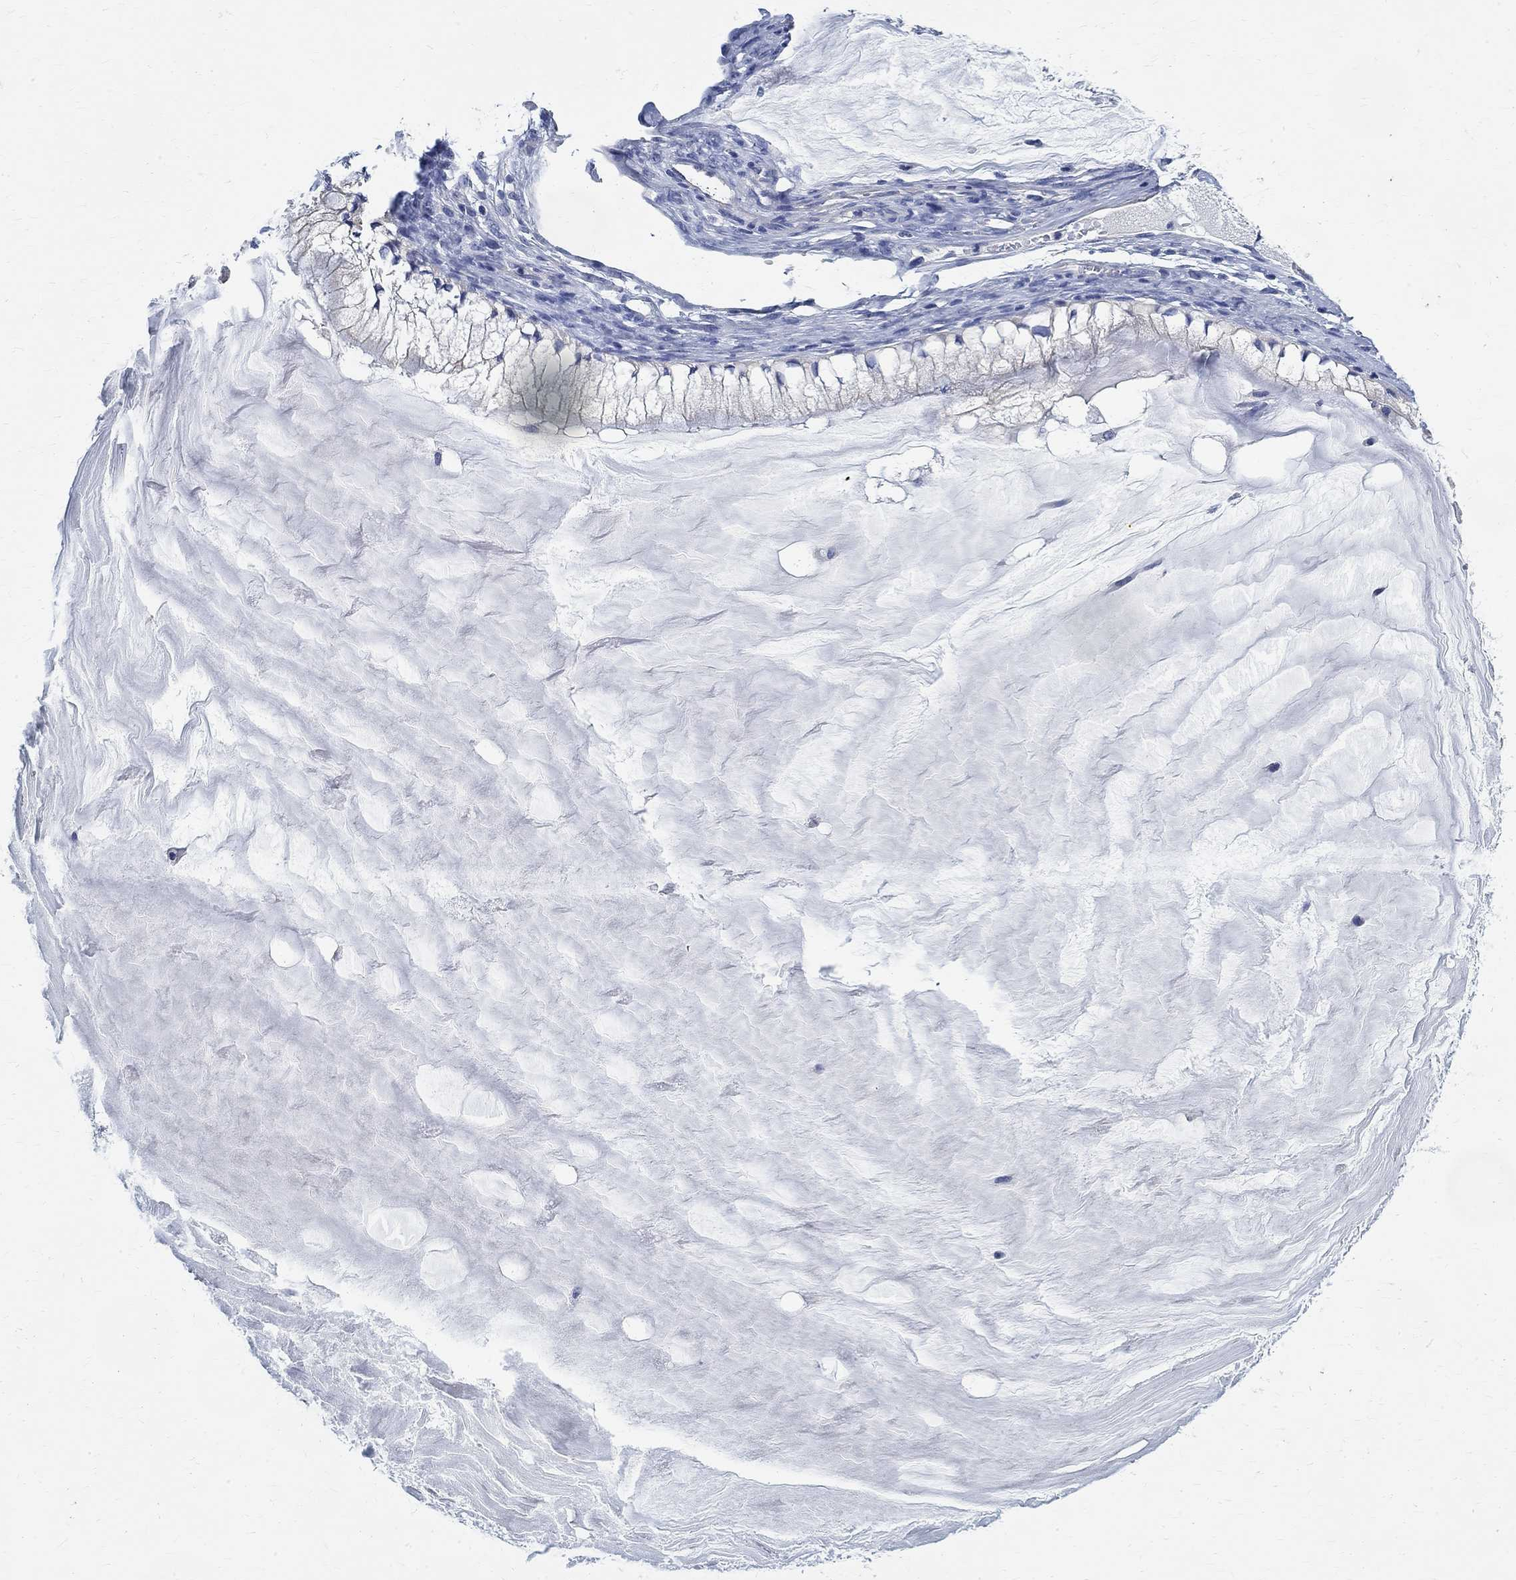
{"staining": {"intensity": "negative", "quantity": "none", "location": "none"}, "tissue": "ovarian cancer", "cell_type": "Tumor cells", "image_type": "cancer", "snomed": [{"axis": "morphology", "description": "Cystadenocarcinoma, mucinous, NOS"}, {"axis": "topography", "description": "Ovary"}], "caption": "There is no significant expression in tumor cells of mucinous cystadenocarcinoma (ovarian).", "gene": "PRX", "patient": {"sex": "female", "age": 57}}